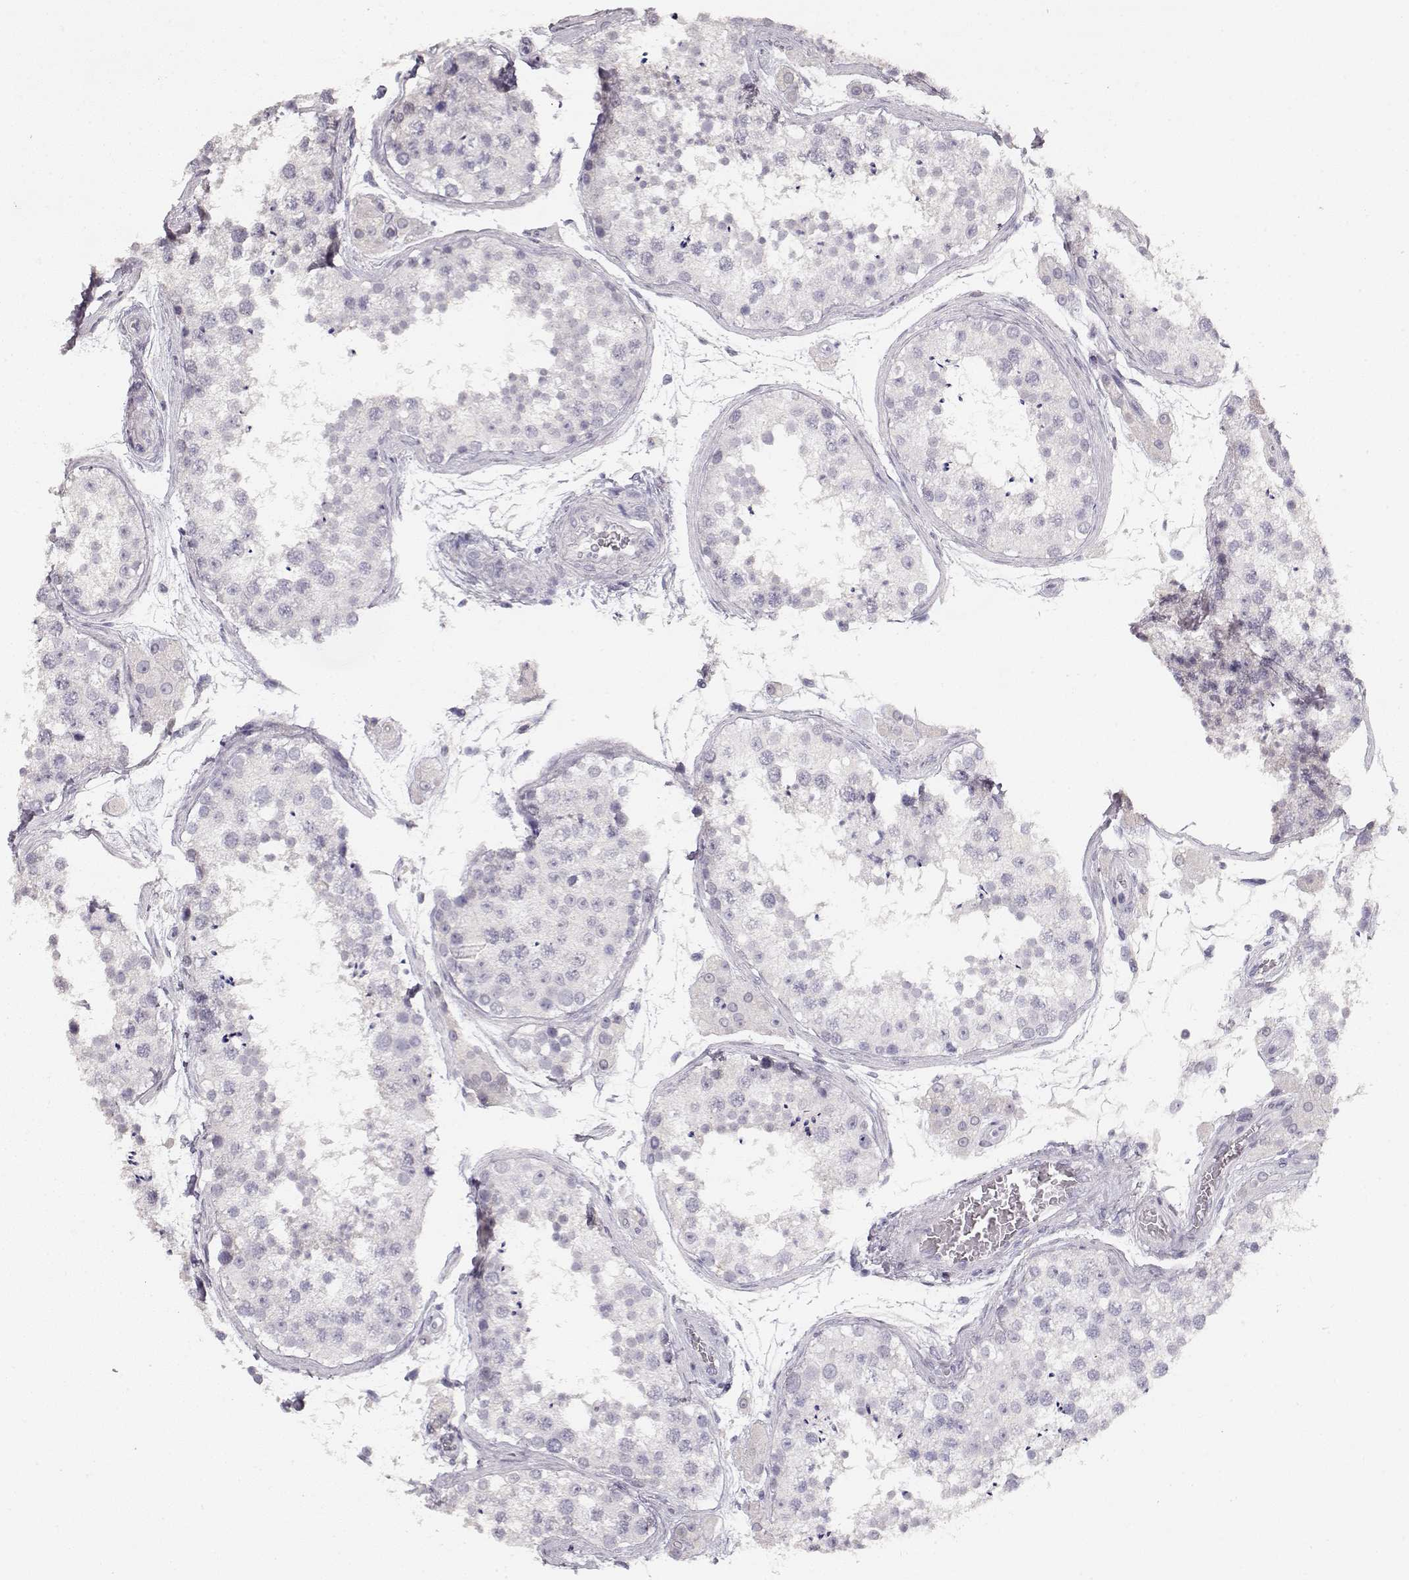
{"staining": {"intensity": "negative", "quantity": "none", "location": "none"}, "tissue": "testis", "cell_type": "Cells in seminiferous ducts", "image_type": "normal", "snomed": [{"axis": "morphology", "description": "Normal tissue, NOS"}, {"axis": "topography", "description": "Testis"}], "caption": "Immunohistochemistry micrograph of unremarkable human testis stained for a protein (brown), which exhibits no staining in cells in seminiferous ducts.", "gene": "TPH2", "patient": {"sex": "male", "age": 41}}